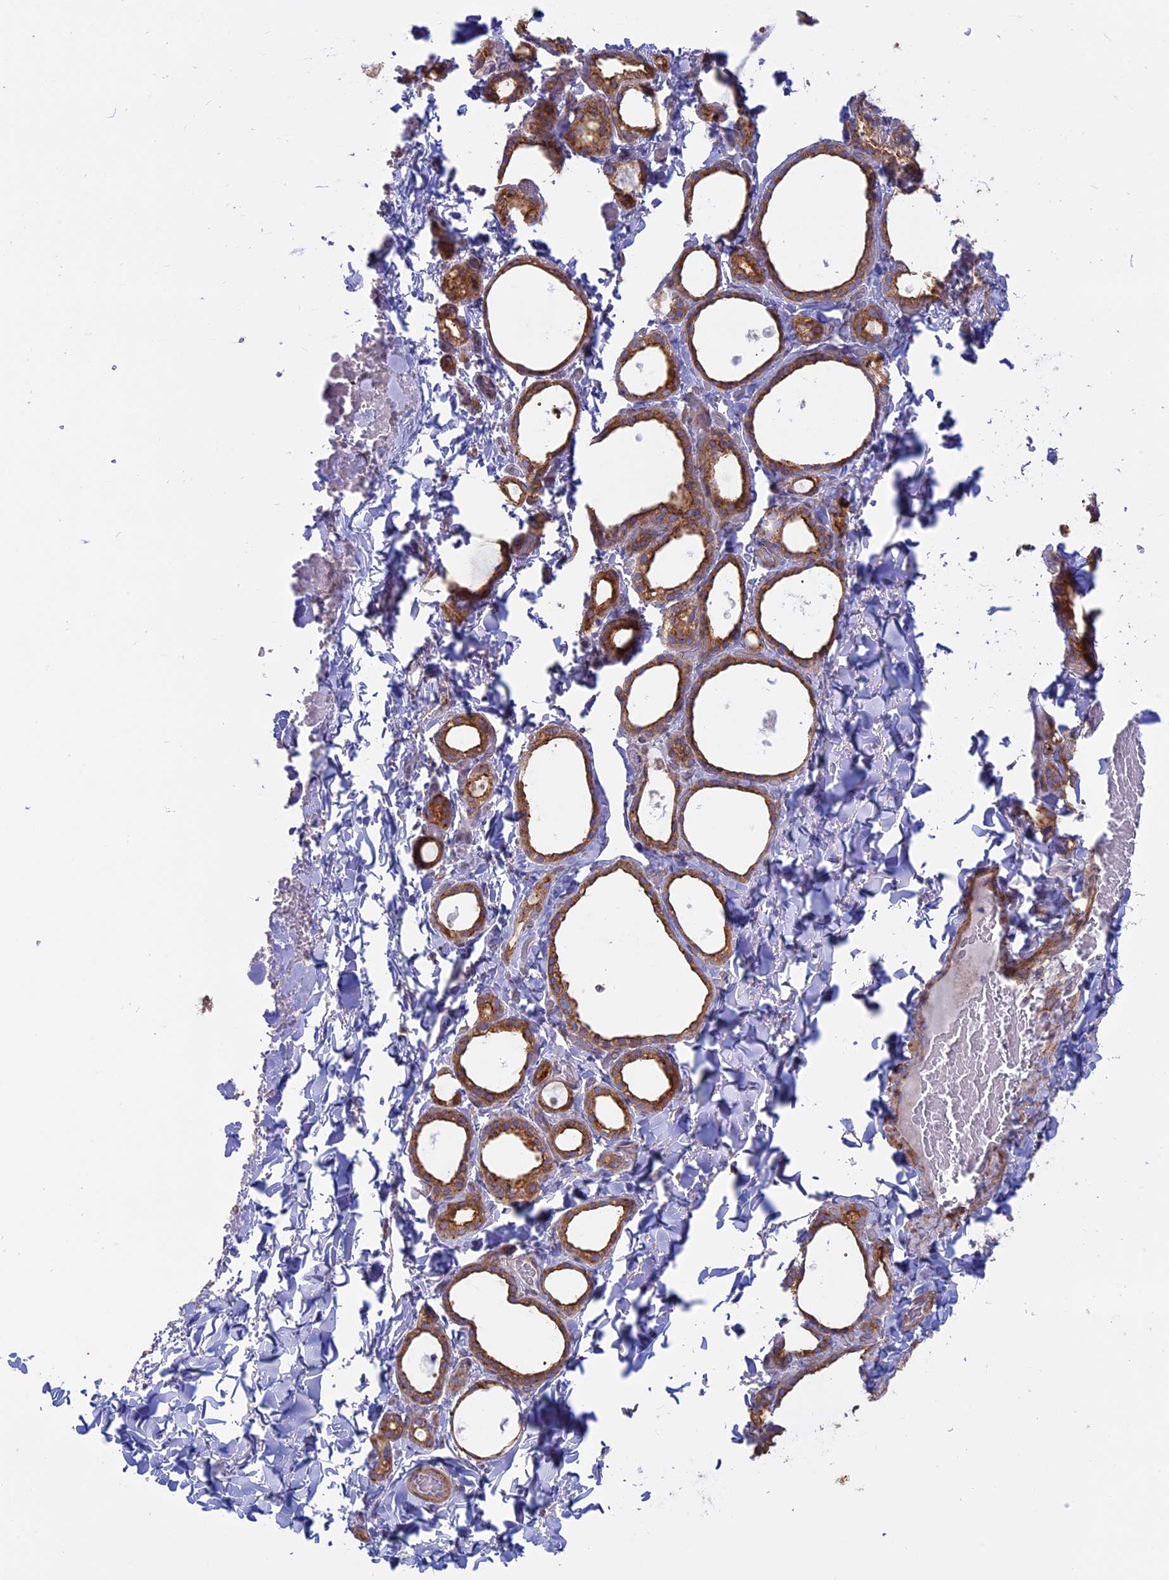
{"staining": {"intensity": "moderate", "quantity": ">75%", "location": "cytoplasmic/membranous"}, "tissue": "thyroid gland", "cell_type": "Glandular cells", "image_type": "normal", "snomed": [{"axis": "morphology", "description": "Normal tissue, NOS"}, {"axis": "topography", "description": "Thyroid gland"}], "caption": "Human thyroid gland stained for a protein (brown) demonstrates moderate cytoplasmic/membranous positive positivity in approximately >75% of glandular cells.", "gene": "MYO5B", "patient": {"sex": "female", "age": 44}}